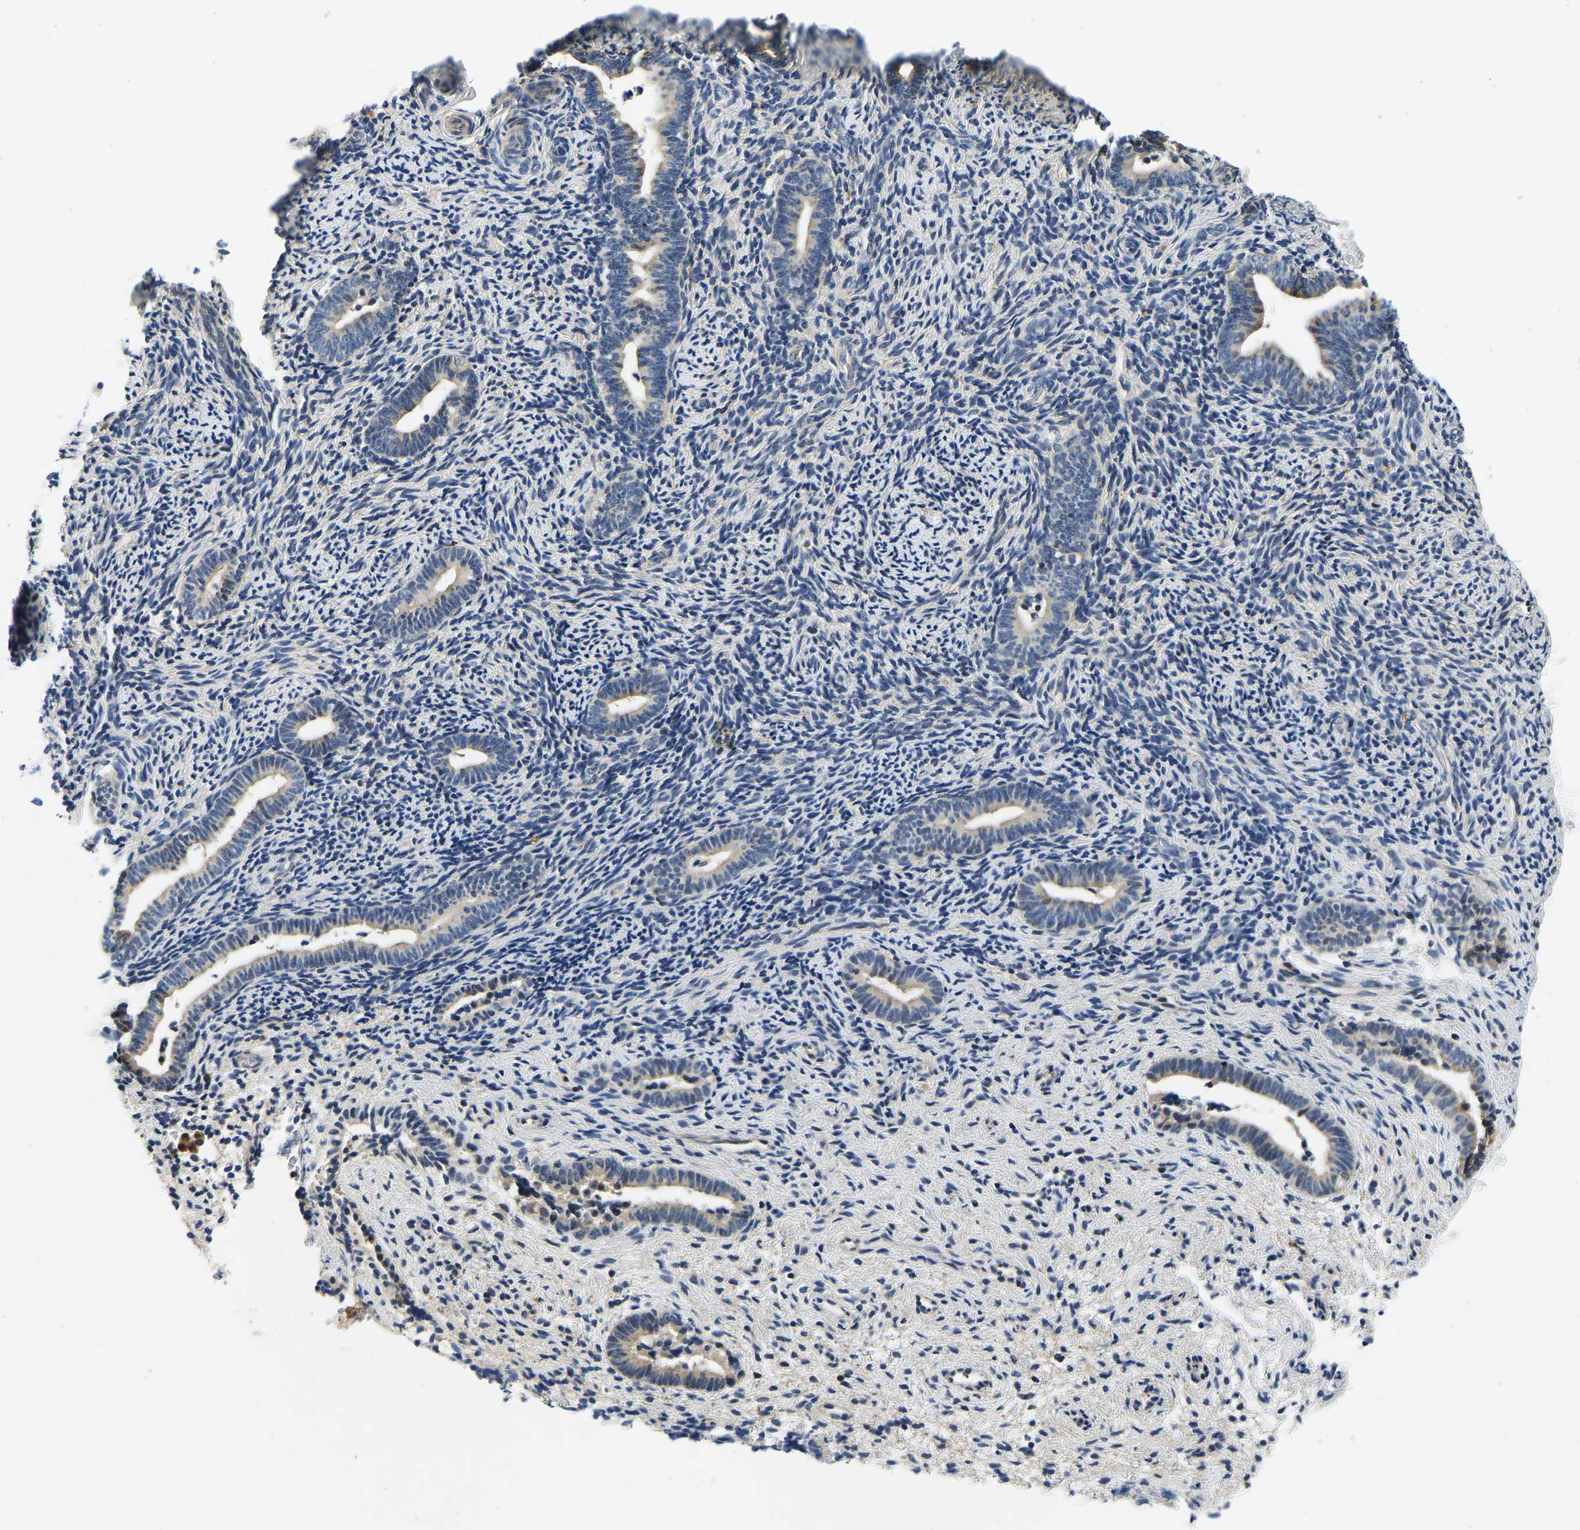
{"staining": {"intensity": "negative", "quantity": "none", "location": "none"}, "tissue": "endometrium", "cell_type": "Cells in endometrial stroma", "image_type": "normal", "snomed": [{"axis": "morphology", "description": "Normal tissue, NOS"}, {"axis": "topography", "description": "Endometrium"}], "caption": "The histopathology image demonstrates no significant expression in cells in endometrial stroma of endometrium.", "gene": "RESF1", "patient": {"sex": "female", "age": 51}}